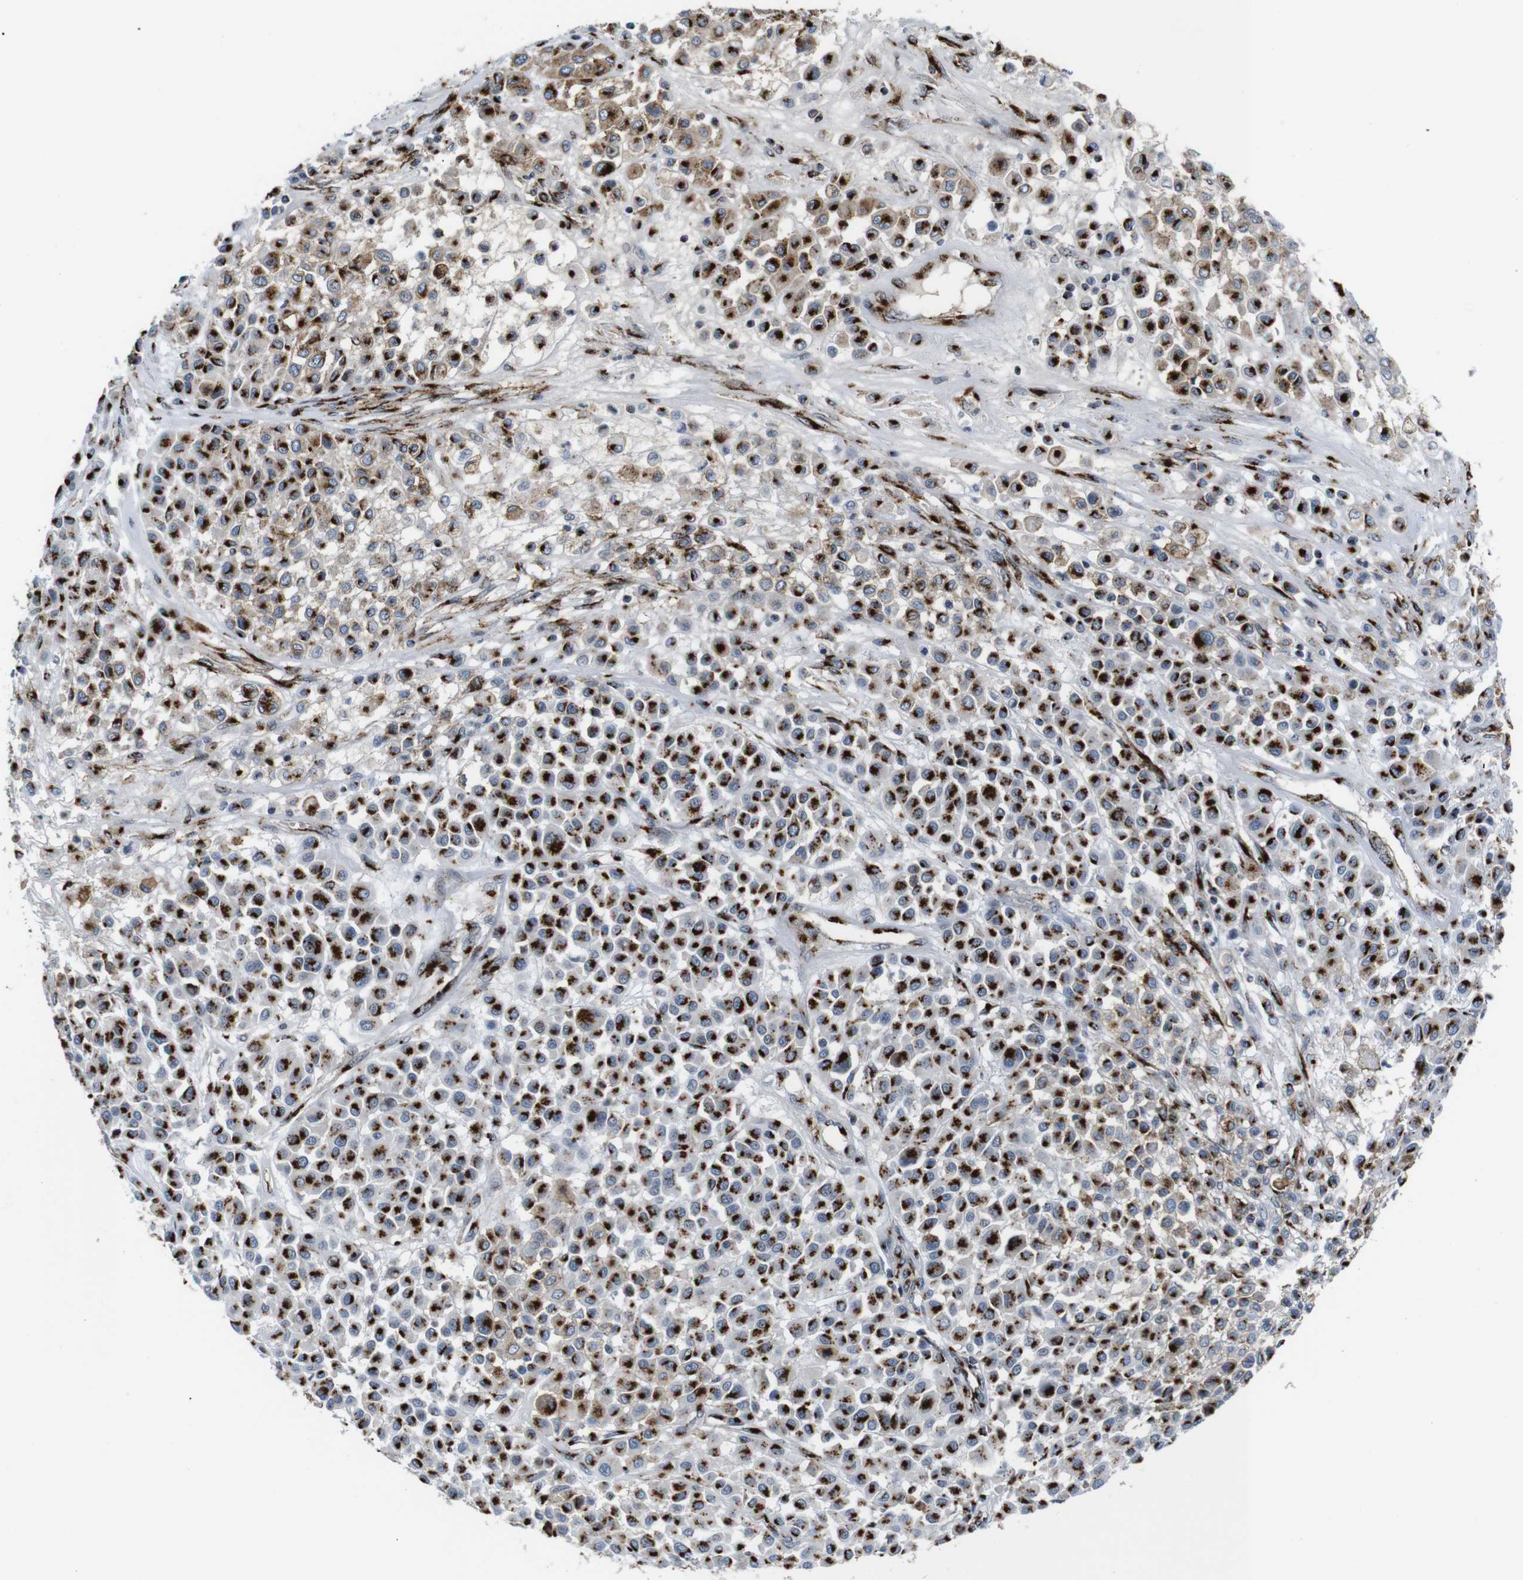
{"staining": {"intensity": "strong", "quantity": ">75%", "location": "cytoplasmic/membranous"}, "tissue": "melanoma", "cell_type": "Tumor cells", "image_type": "cancer", "snomed": [{"axis": "morphology", "description": "Malignant melanoma, Metastatic site"}, {"axis": "topography", "description": "Soft tissue"}], "caption": "Immunohistochemical staining of malignant melanoma (metastatic site) shows high levels of strong cytoplasmic/membranous expression in approximately >75% of tumor cells. The protein of interest is shown in brown color, while the nuclei are stained blue.", "gene": "TGOLN2", "patient": {"sex": "male", "age": 41}}